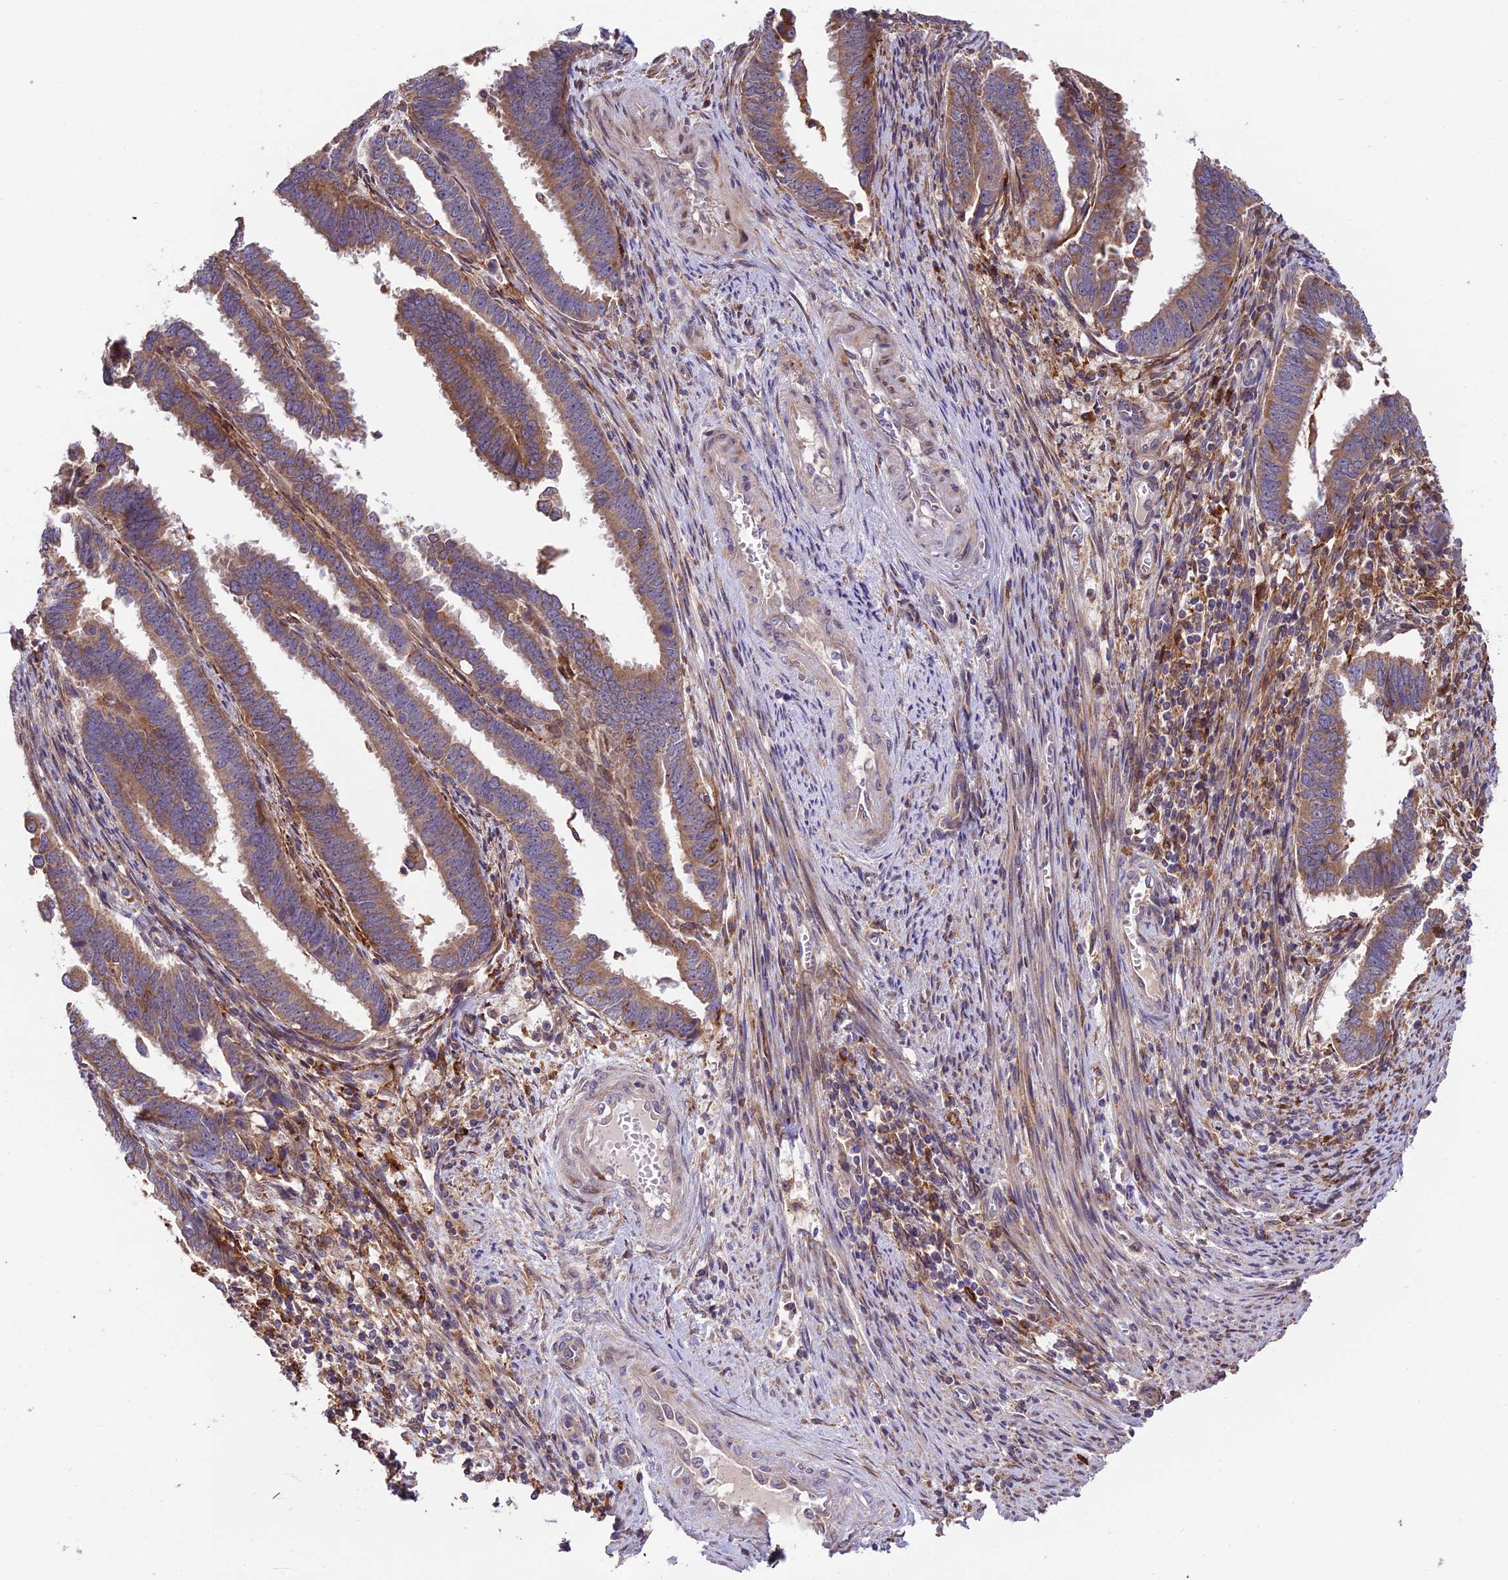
{"staining": {"intensity": "moderate", "quantity": ">75%", "location": "cytoplasmic/membranous"}, "tissue": "endometrial cancer", "cell_type": "Tumor cells", "image_type": "cancer", "snomed": [{"axis": "morphology", "description": "Adenocarcinoma, NOS"}, {"axis": "topography", "description": "Endometrium"}], "caption": "Protein expression analysis of human endometrial adenocarcinoma reveals moderate cytoplasmic/membranous expression in approximately >75% of tumor cells.", "gene": "ROCK1", "patient": {"sex": "female", "age": 75}}